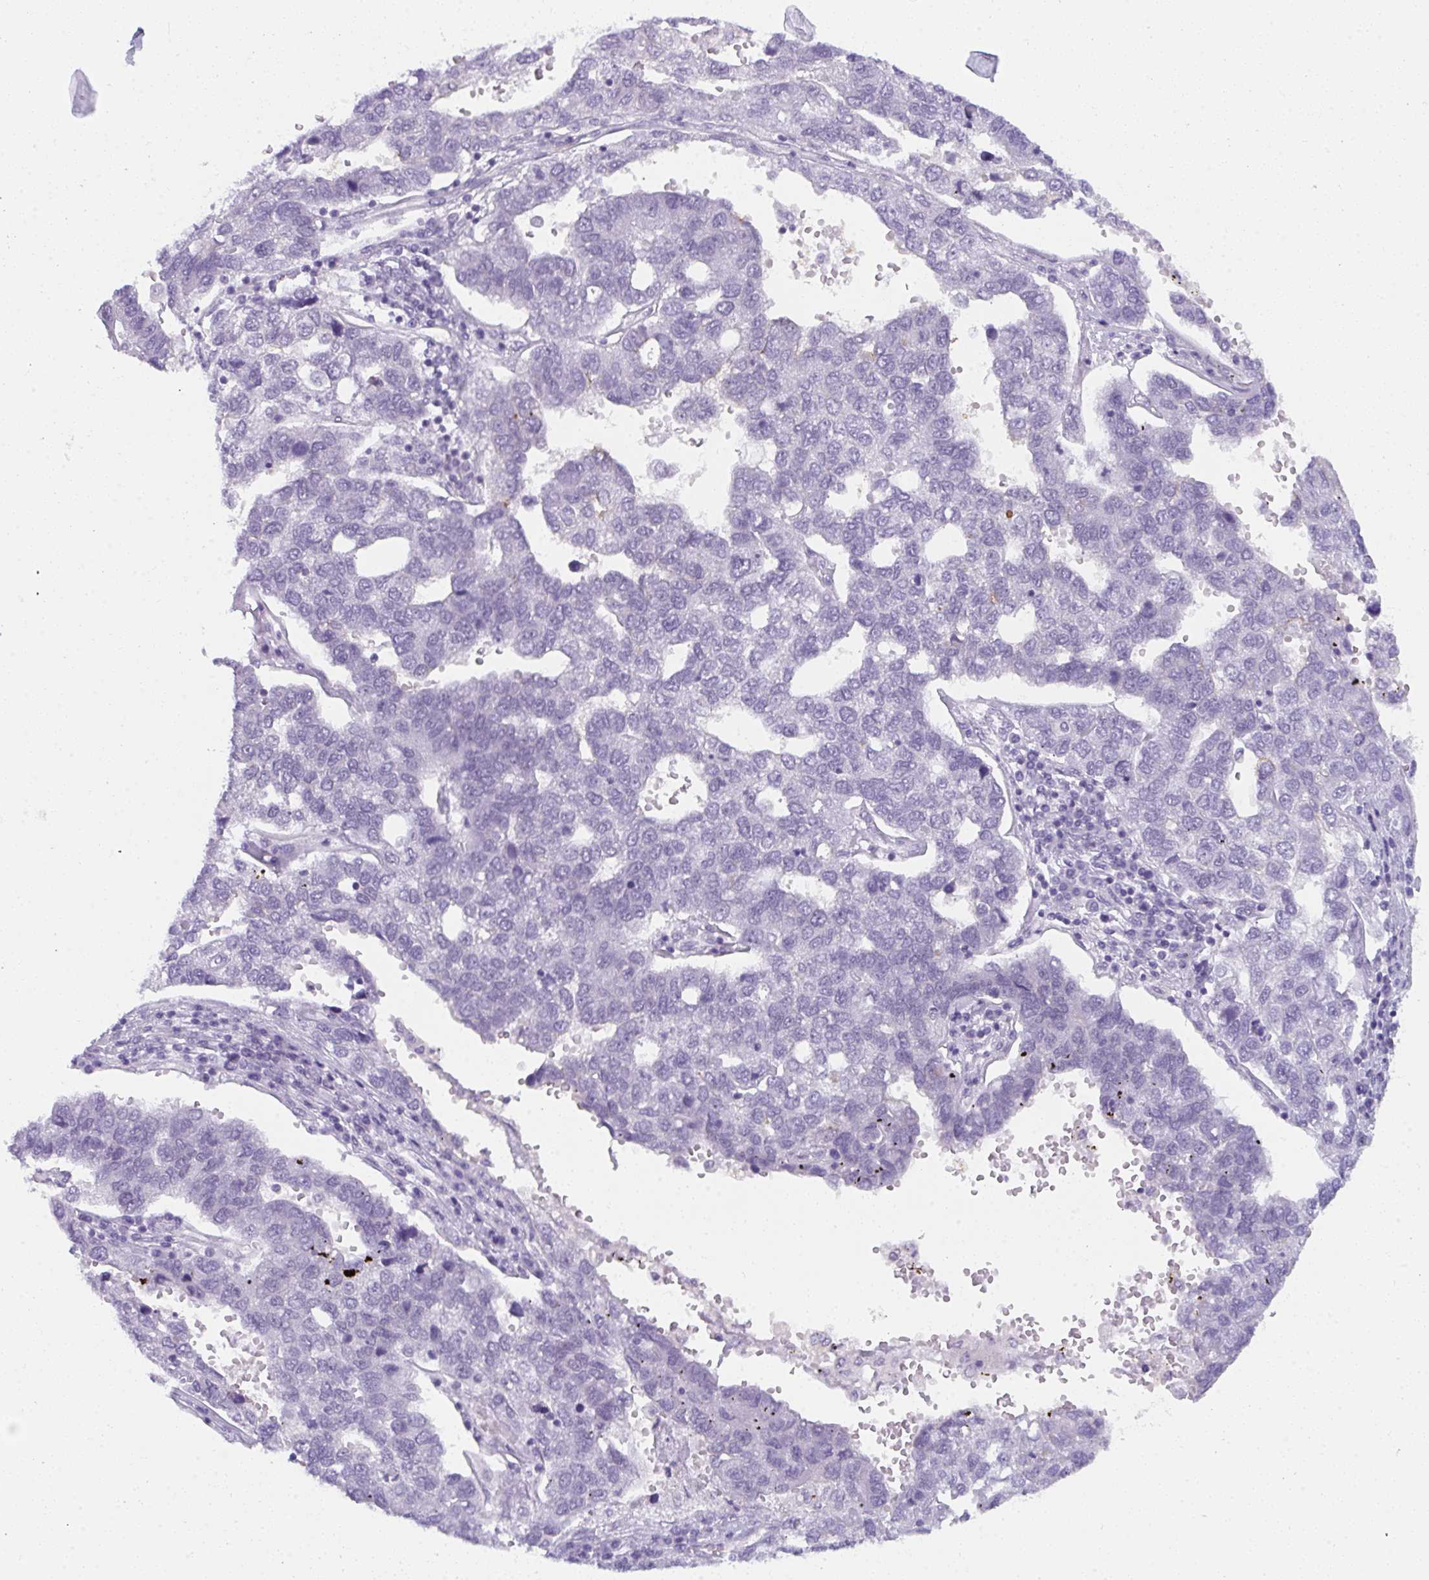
{"staining": {"intensity": "negative", "quantity": "none", "location": "none"}, "tissue": "pancreatic cancer", "cell_type": "Tumor cells", "image_type": "cancer", "snomed": [{"axis": "morphology", "description": "Adenocarcinoma, NOS"}, {"axis": "topography", "description": "Pancreas"}], "caption": "Tumor cells are negative for brown protein staining in pancreatic cancer.", "gene": "CDK13", "patient": {"sex": "female", "age": 61}}